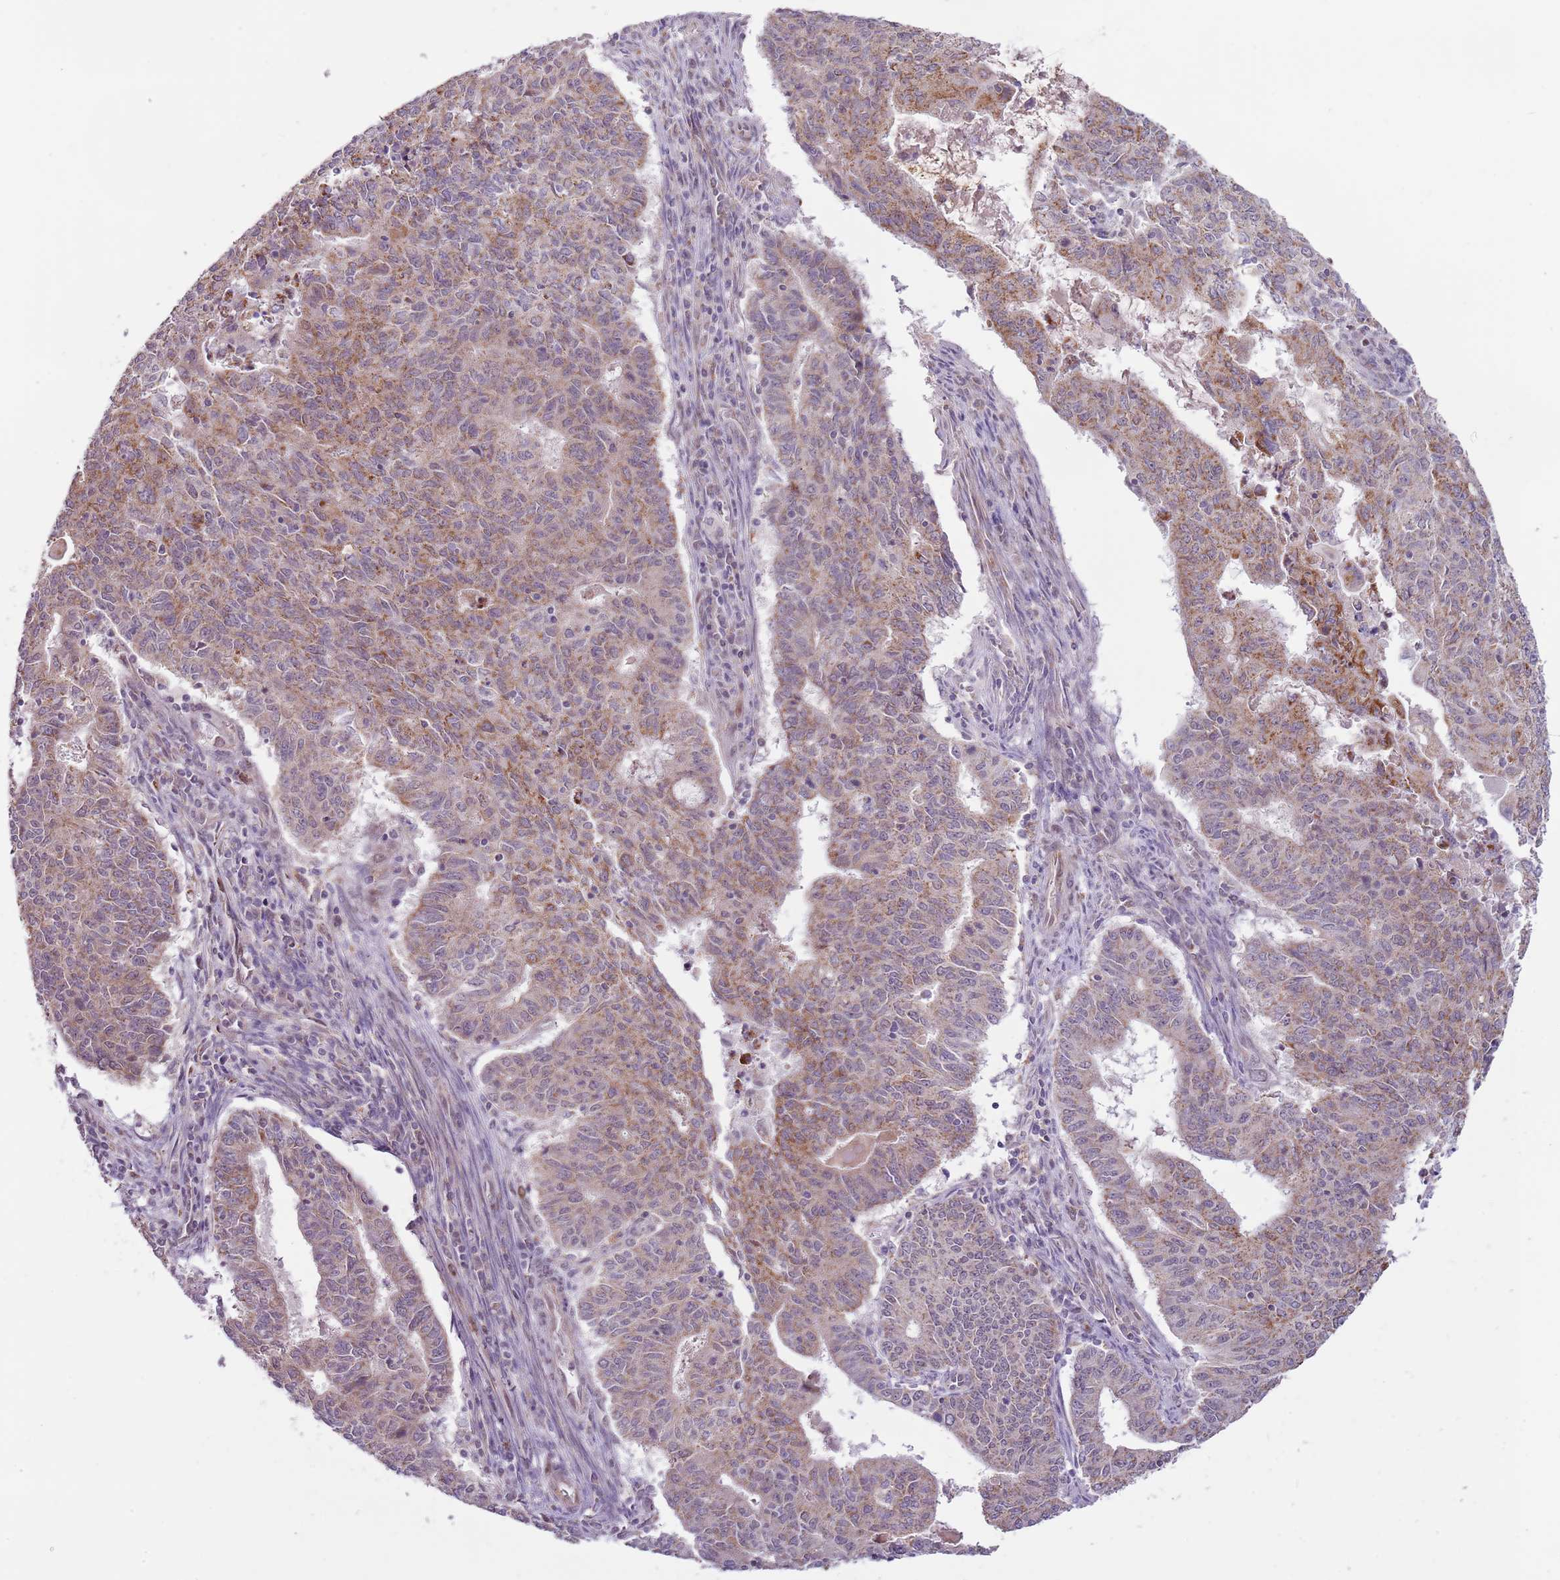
{"staining": {"intensity": "moderate", "quantity": "25%-75%", "location": "cytoplasmic/membranous"}, "tissue": "endometrial cancer", "cell_type": "Tumor cells", "image_type": "cancer", "snomed": [{"axis": "morphology", "description": "Adenocarcinoma, NOS"}, {"axis": "topography", "description": "Endometrium"}], "caption": "Immunohistochemical staining of endometrial cancer (adenocarcinoma) reveals medium levels of moderate cytoplasmic/membranous staining in approximately 25%-75% of tumor cells. (DAB = brown stain, brightfield microscopy at high magnification).", "gene": "MLLT11", "patient": {"sex": "female", "age": 59}}